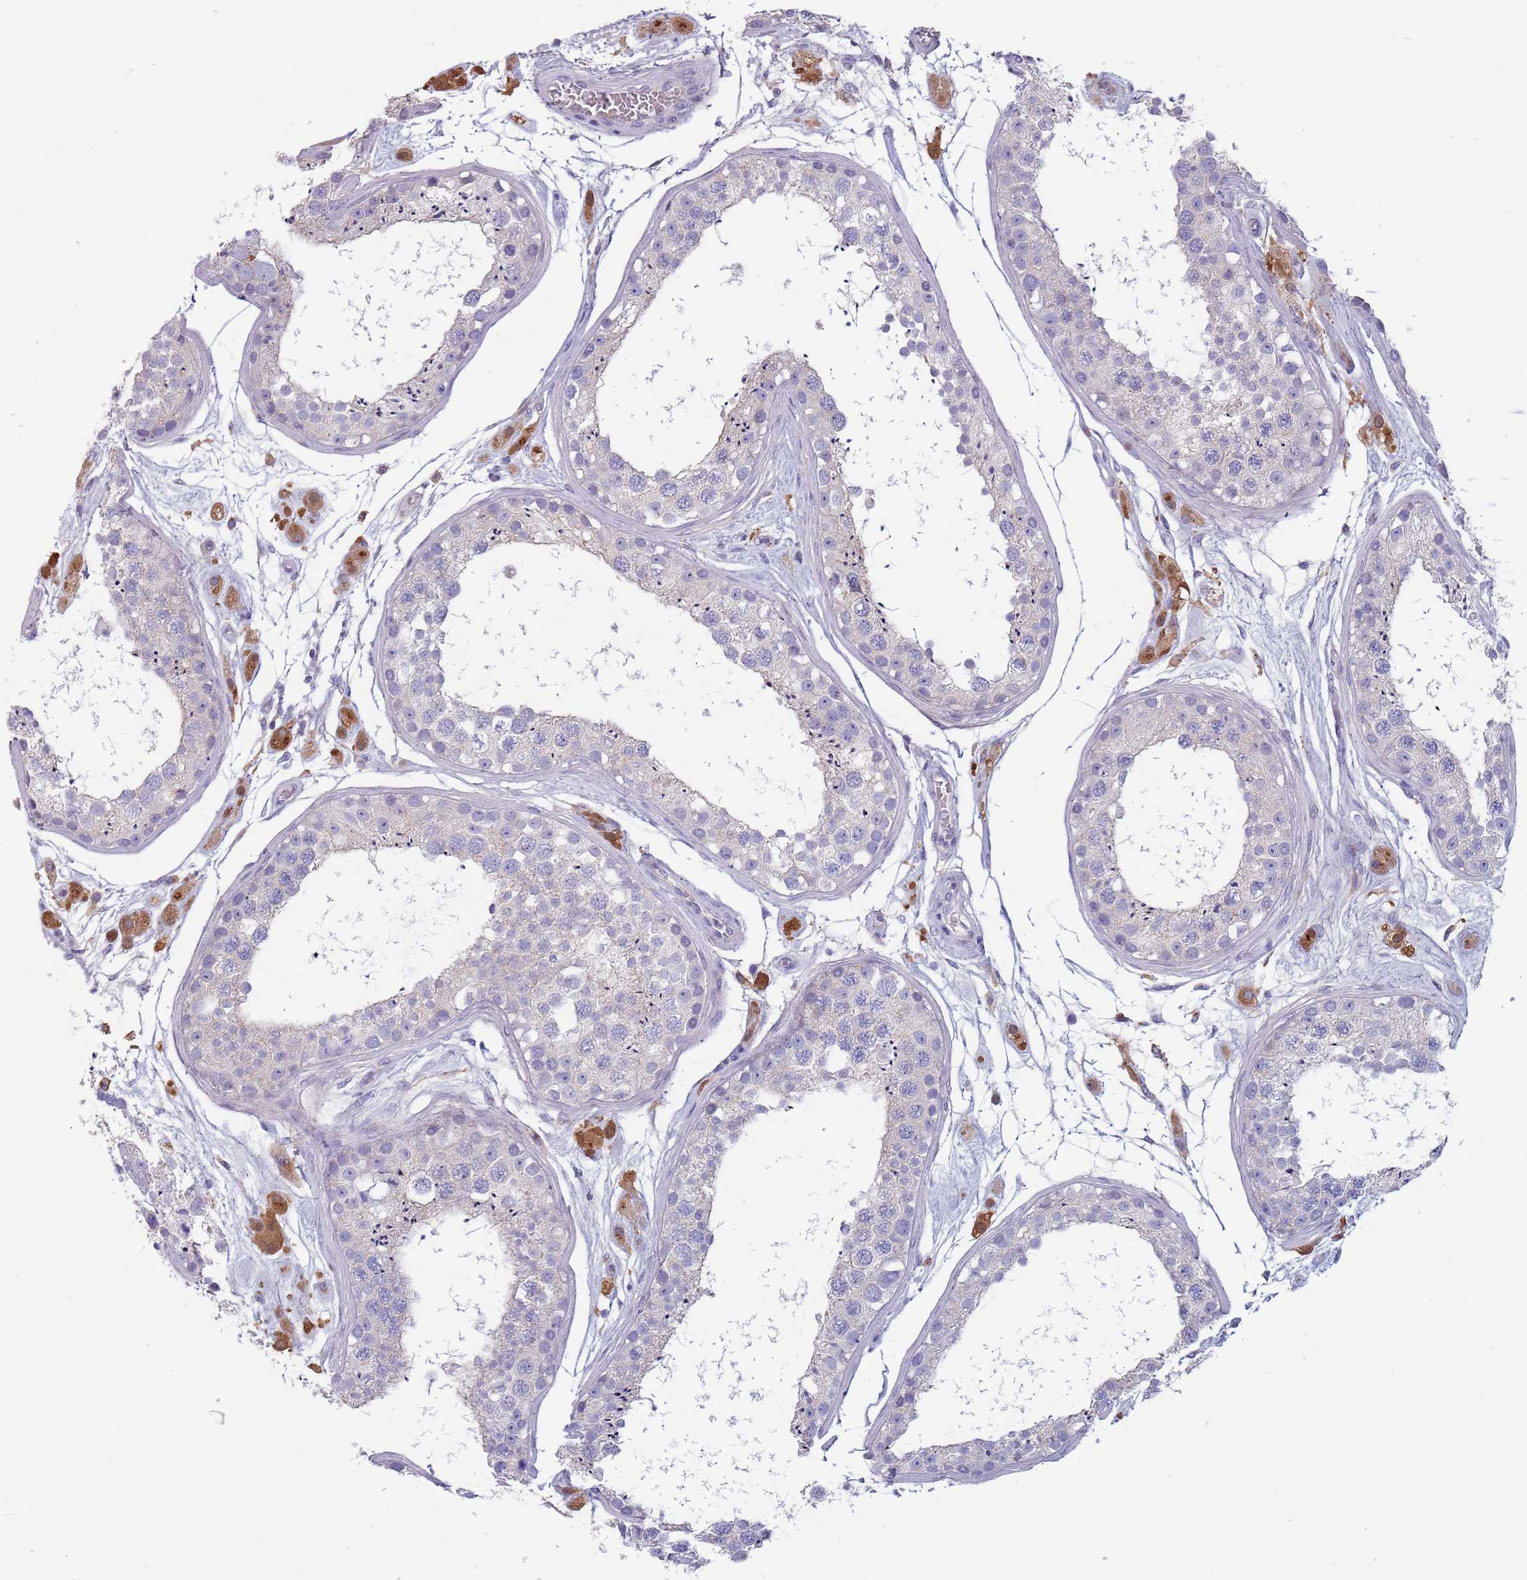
{"staining": {"intensity": "negative", "quantity": "none", "location": "none"}, "tissue": "testis", "cell_type": "Cells in seminiferous ducts", "image_type": "normal", "snomed": [{"axis": "morphology", "description": "Normal tissue, NOS"}, {"axis": "topography", "description": "Testis"}], "caption": "An IHC histopathology image of normal testis is shown. There is no staining in cells in seminiferous ducts of testis.", "gene": "MAN1C1", "patient": {"sex": "male", "age": 25}}